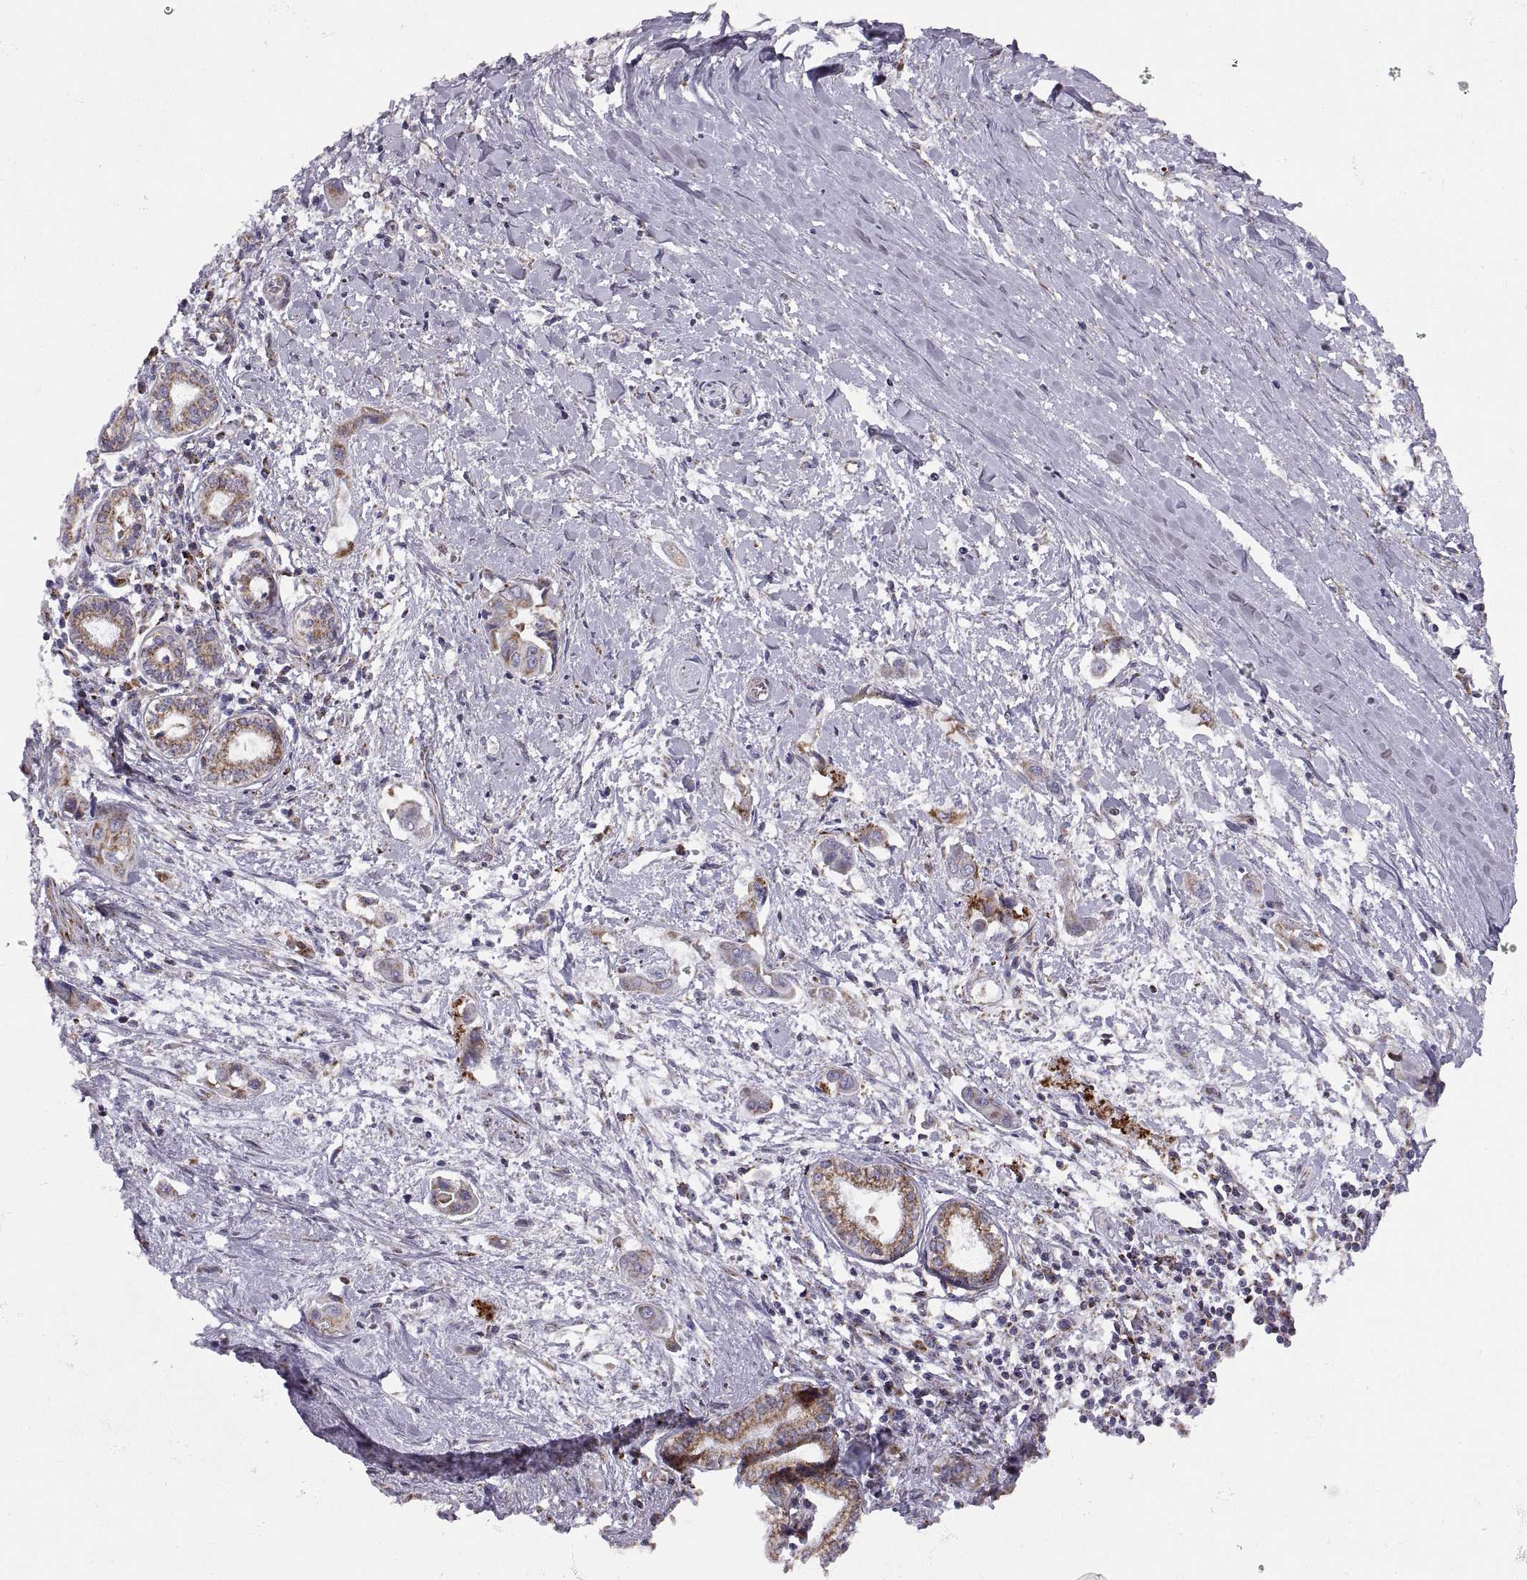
{"staining": {"intensity": "strong", "quantity": "25%-75%", "location": "cytoplasmic/membranous"}, "tissue": "pancreatic cancer", "cell_type": "Tumor cells", "image_type": "cancer", "snomed": [{"axis": "morphology", "description": "Adenocarcinoma, NOS"}, {"axis": "topography", "description": "Pancreas"}], "caption": "Tumor cells demonstrate high levels of strong cytoplasmic/membranous staining in about 25%-75% of cells in human adenocarcinoma (pancreatic).", "gene": "ARSD", "patient": {"sex": "male", "age": 60}}